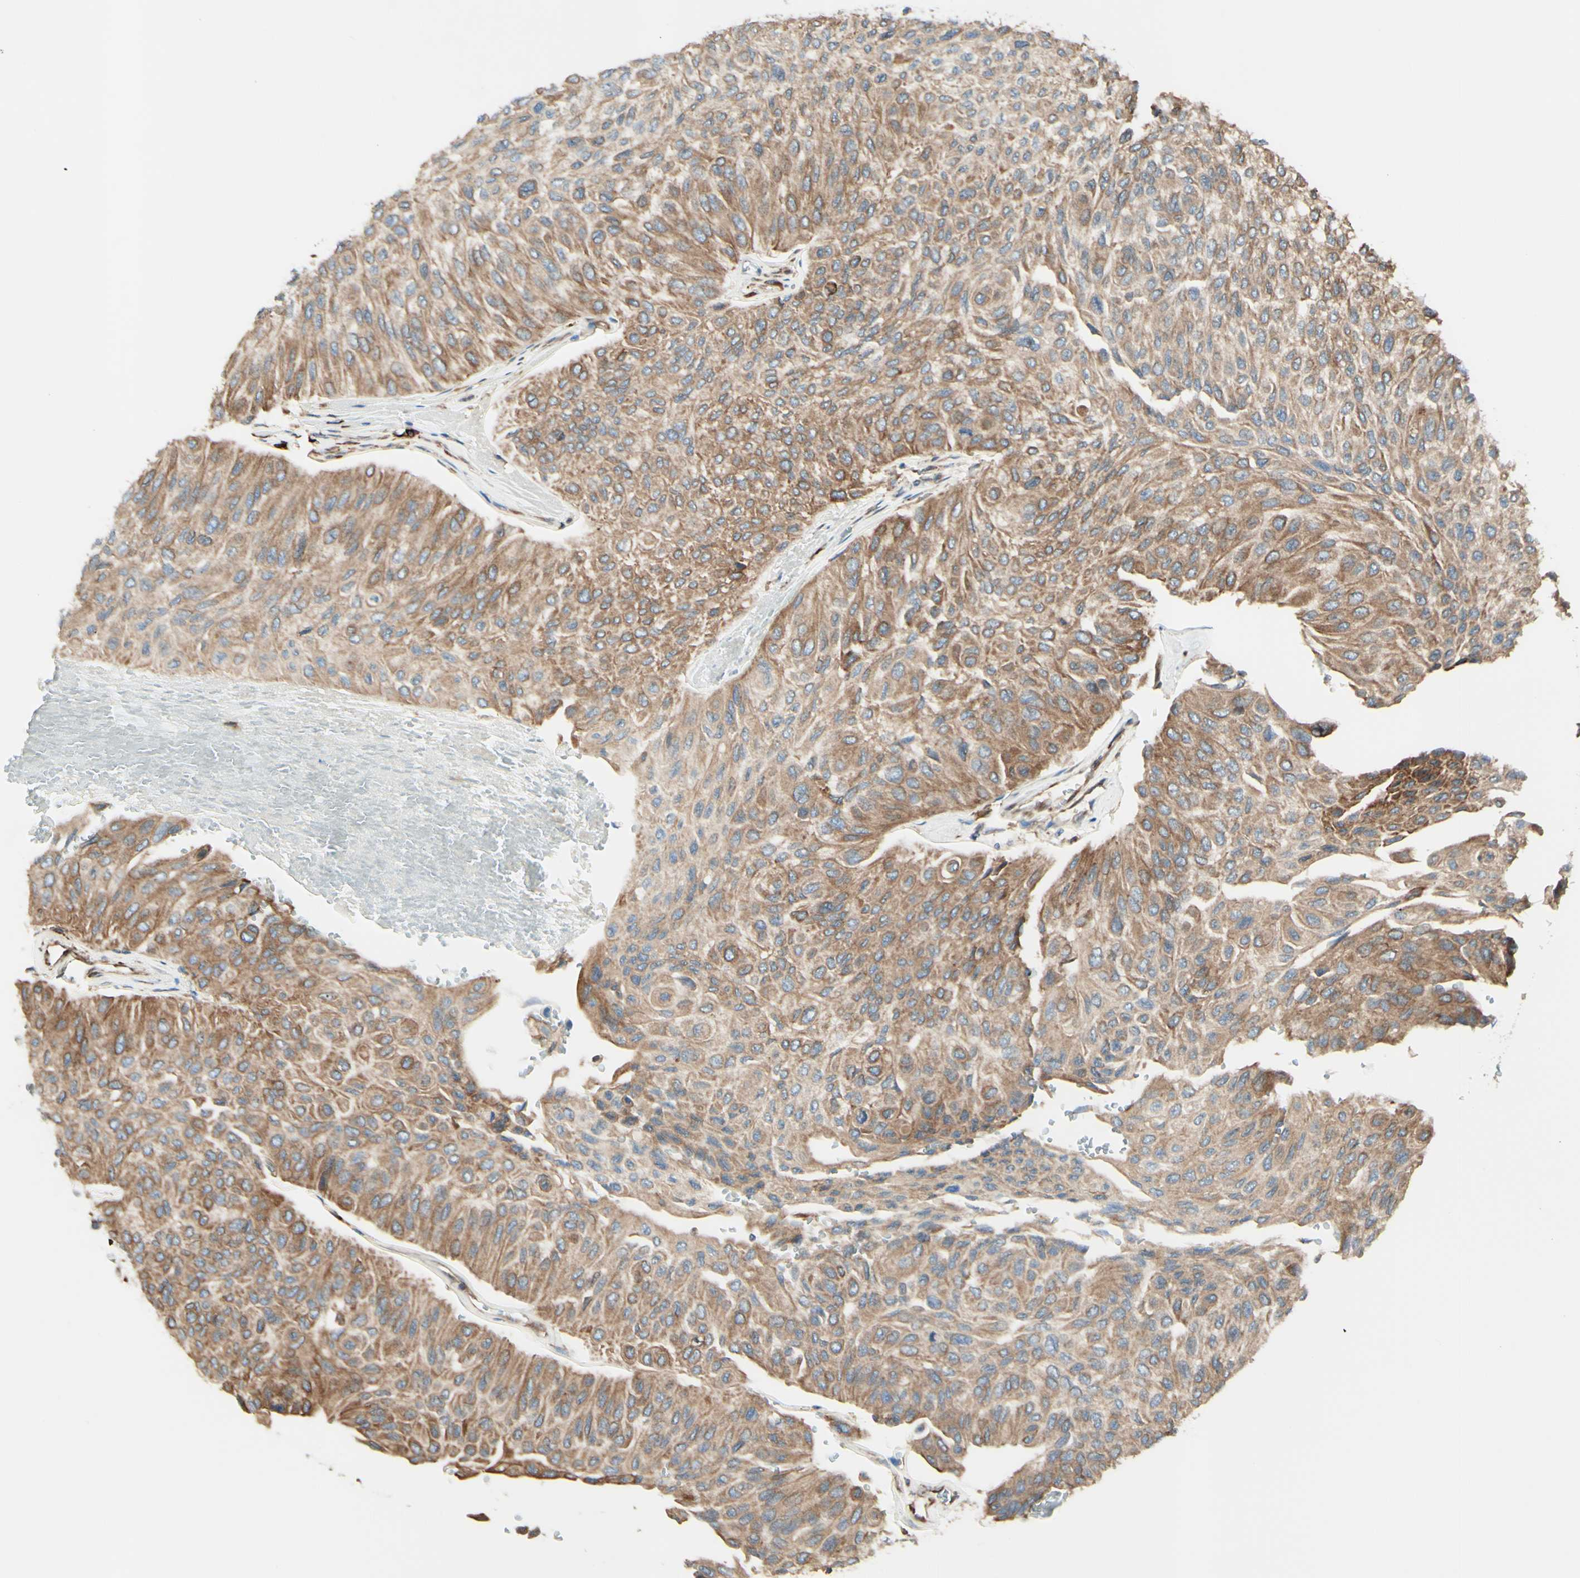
{"staining": {"intensity": "moderate", "quantity": ">75%", "location": "cytoplasmic/membranous"}, "tissue": "urothelial cancer", "cell_type": "Tumor cells", "image_type": "cancer", "snomed": [{"axis": "morphology", "description": "Urothelial carcinoma, High grade"}, {"axis": "topography", "description": "Urinary bladder"}], "caption": "Brown immunohistochemical staining in high-grade urothelial carcinoma displays moderate cytoplasmic/membranous expression in approximately >75% of tumor cells.", "gene": "DNAJB11", "patient": {"sex": "male", "age": 66}}